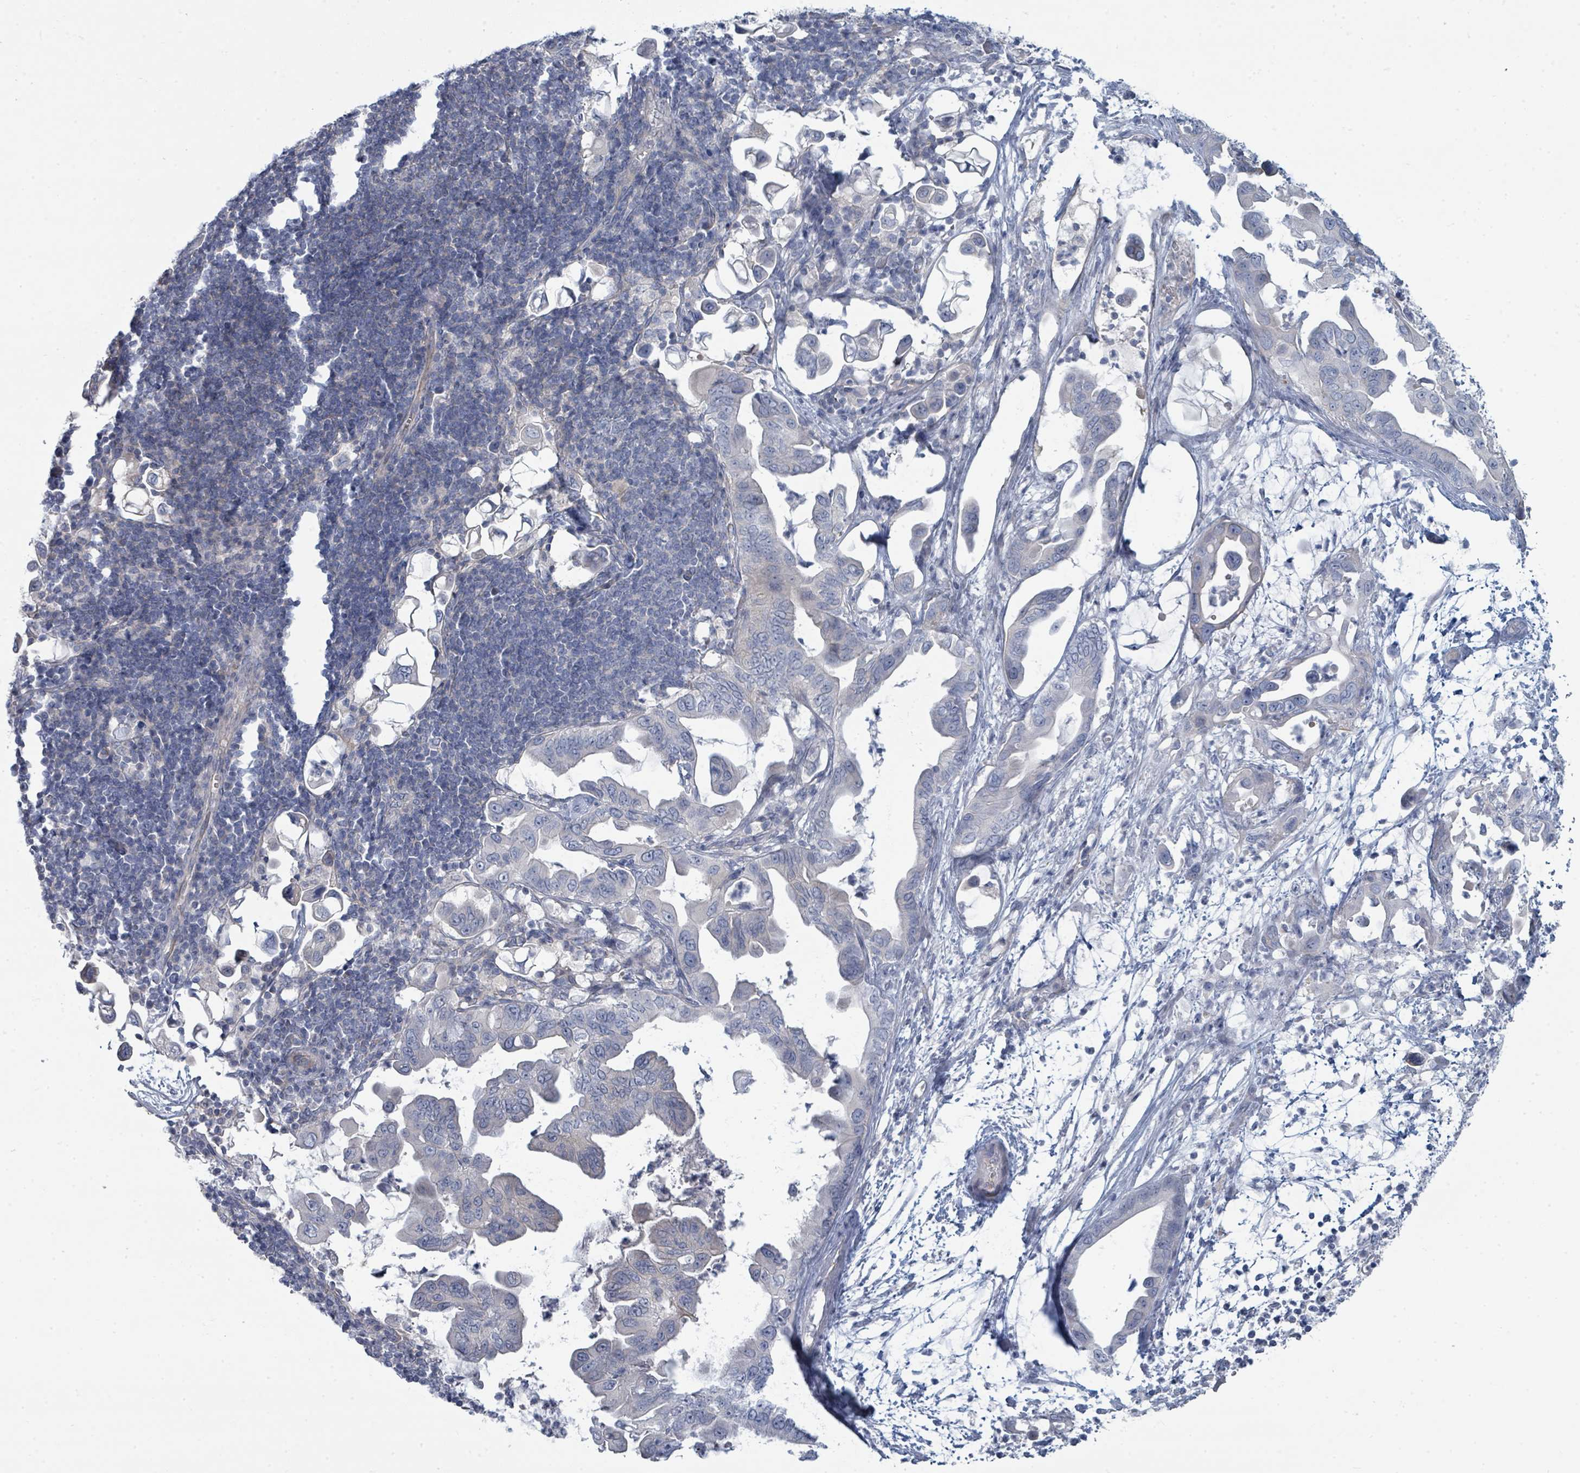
{"staining": {"intensity": "negative", "quantity": "none", "location": "none"}, "tissue": "pancreatic cancer", "cell_type": "Tumor cells", "image_type": "cancer", "snomed": [{"axis": "morphology", "description": "Adenocarcinoma, NOS"}, {"axis": "topography", "description": "Pancreas"}], "caption": "Immunohistochemistry micrograph of human pancreatic cancer (adenocarcinoma) stained for a protein (brown), which reveals no expression in tumor cells.", "gene": "SLC25A45", "patient": {"sex": "male", "age": 61}}